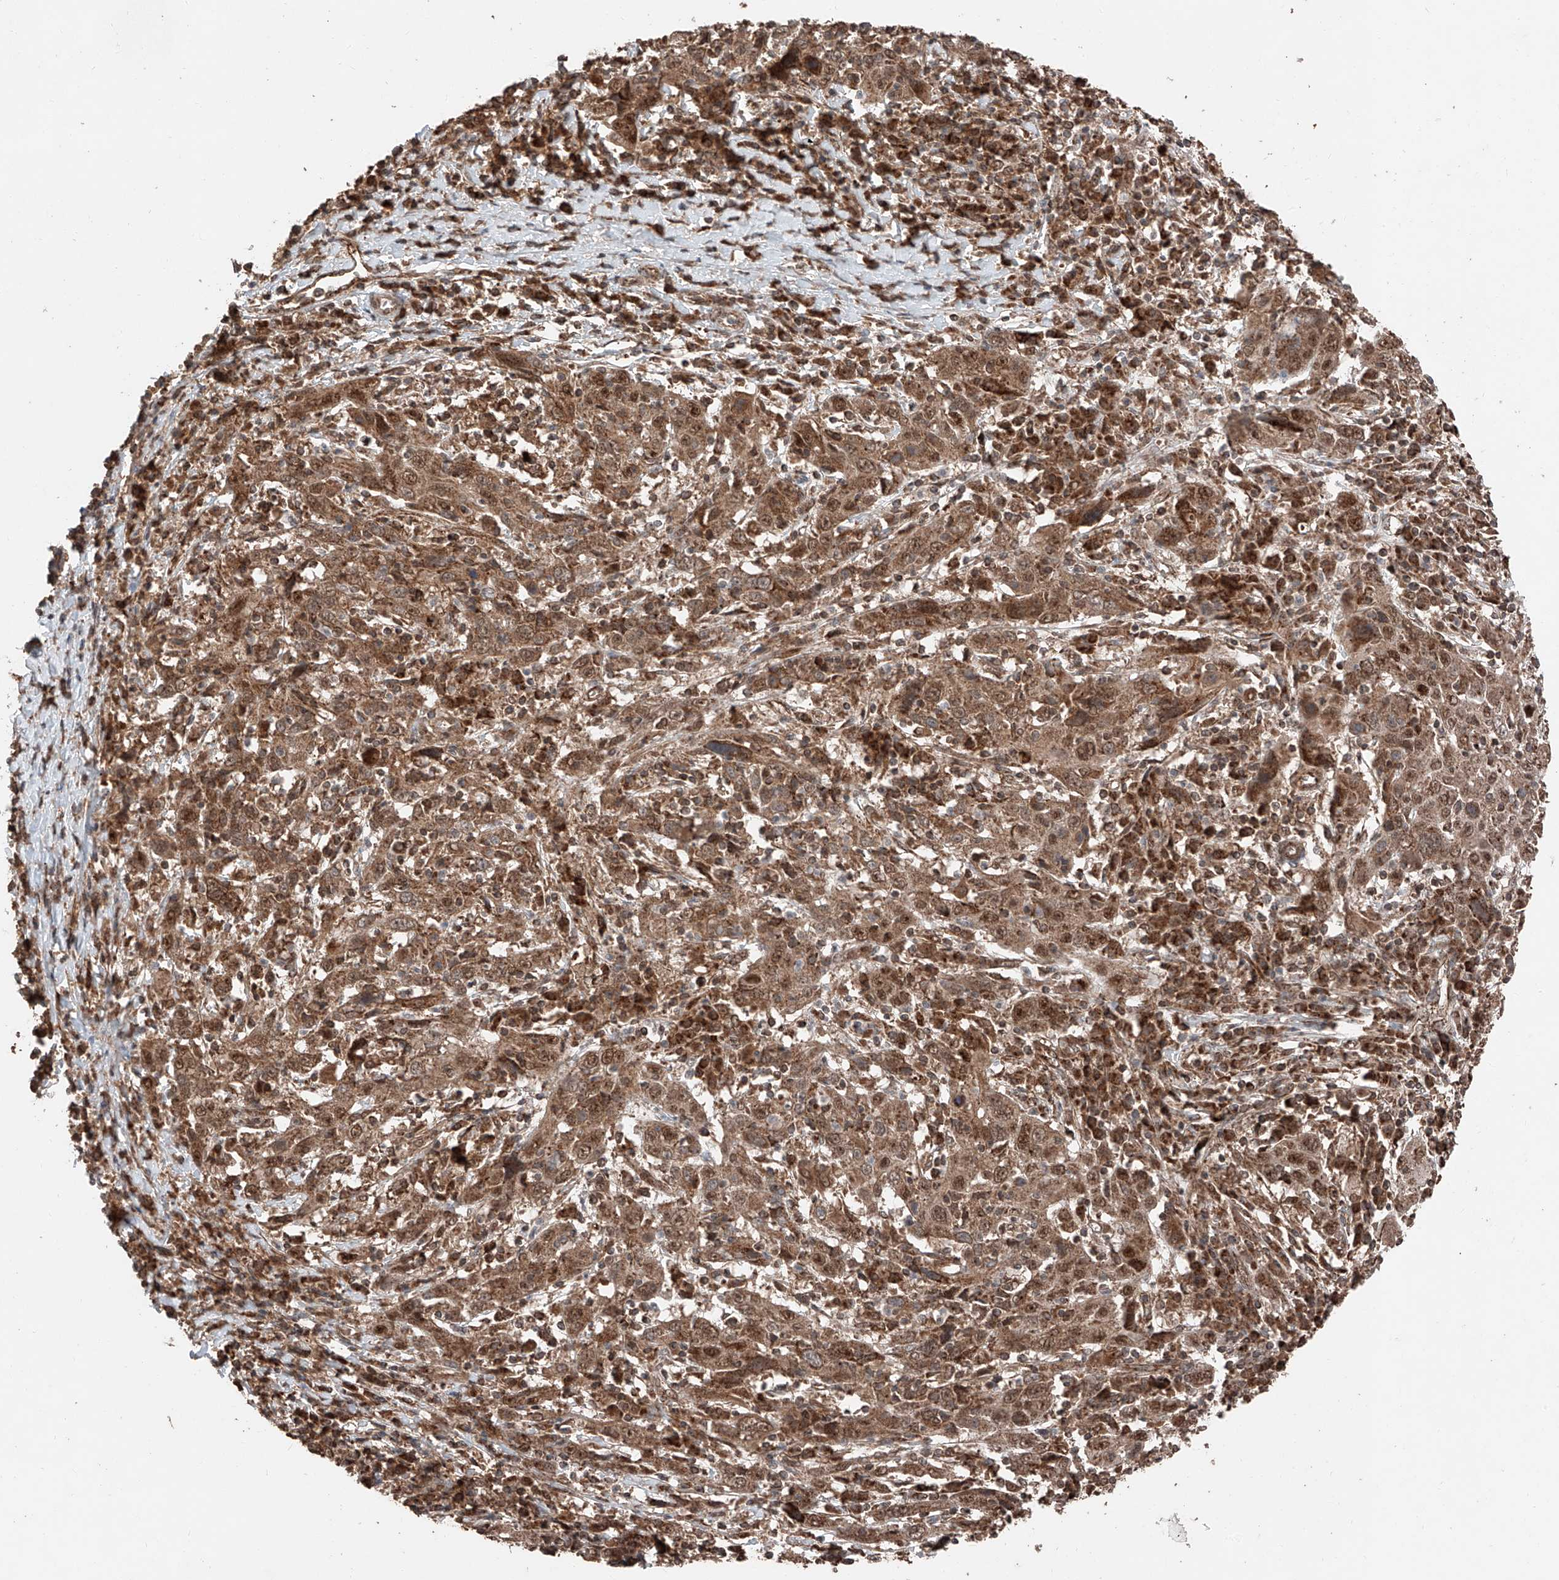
{"staining": {"intensity": "moderate", "quantity": ">75%", "location": "cytoplasmic/membranous,nuclear"}, "tissue": "cervical cancer", "cell_type": "Tumor cells", "image_type": "cancer", "snomed": [{"axis": "morphology", "description": "Squamous cell carcinoma, NOS"}, {"axis": "topography", "description": "Cervix"}], "caption": "Squamous cell carcinoma (cervical) stained with DAB immunohistochemistry reveals medium levels of moderate cytoplasmic/membranous and nuclear staining in about >75% of tumor cells.", "gene": "ZSCAN29", "patient": {"sex": "female", "age": 46}}